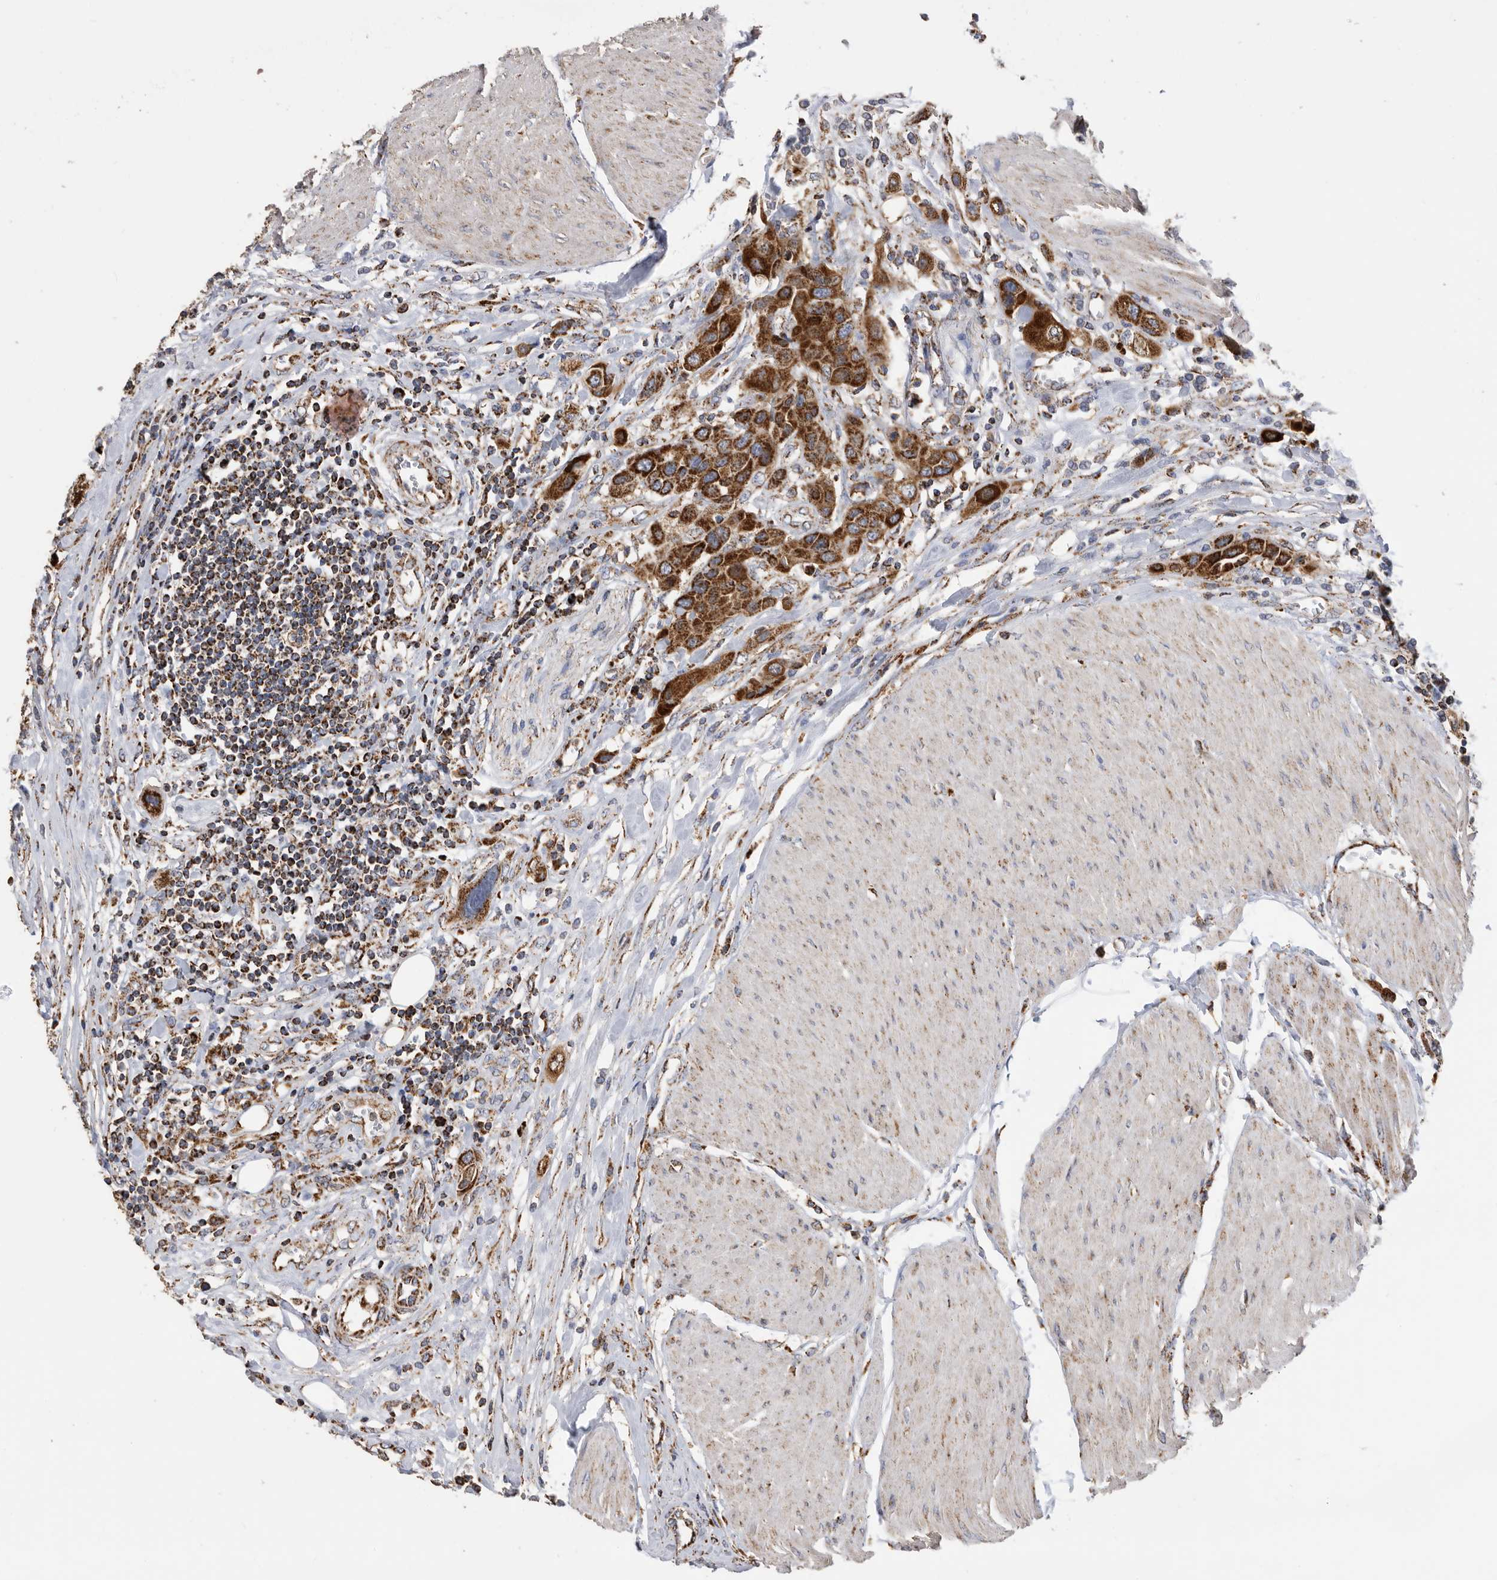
{"staining": {"intensity": "strong", "quantity": ">75%", "location": "cytoplasmic/membranous"}, "tissue": "urothelial cancer", "cell_type": "Tumor cells", "image_type": "cancer", "snomed": [{"axis": "morphology", "description": "Urothelial carcinoma, High grade"}, {"axis": "topography", "description": "Urinary bladder"}], "caption": "Immunohistochemical staining of human urothelial cancer exhibits high levels of strong cytoplasmic/membranous positivity in about >75% of tumor cells. The protein is shown in brown color, while the nuclei are stained blue.", "gene": "WFDC1", "patient": {"sex": "male", "age": 50}}